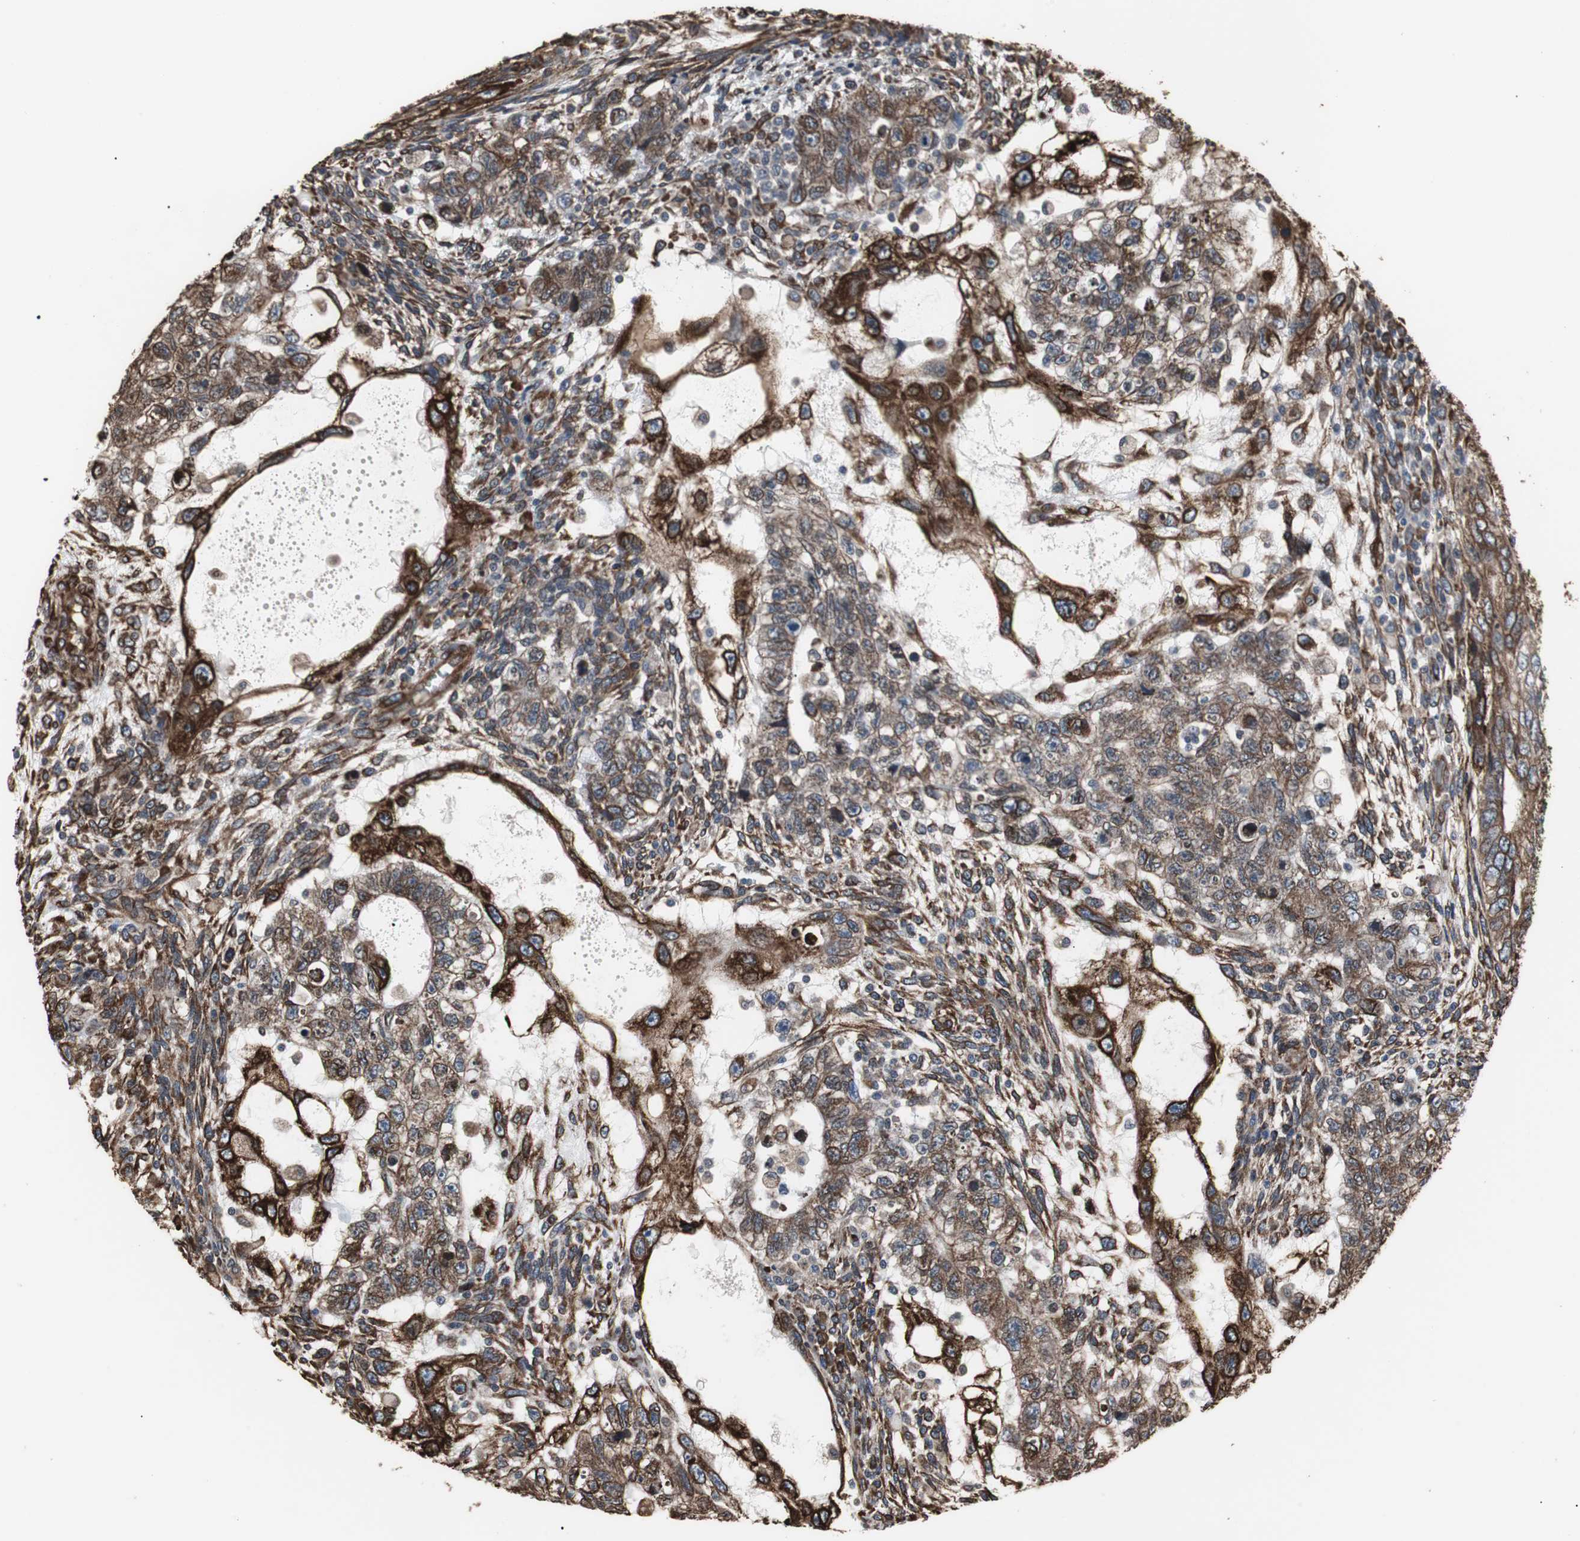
{"staining": {"intensity": "strong", "quantity": ">75%", "location": "cytoplasmic/membranous"}, "tissue": "testis cancer", "cell_type": "Tumor cells", "image_type": "cancer", "snomed": [{"axis": "morphology", "description": "Normal tissue, NOS"}, {"axis": "morphology", "description": "Carcinoma, Embryonal, NOS"}, {"axis": "topography", "description": "Testis"}], "caption": "Embryonal carcinoma (testis) stained for a protein exhibits strong cytoplasmic/membranous positivity in tumor cells.", "gene": "CALU", "patient": {"sex": "male", "age": 36}}